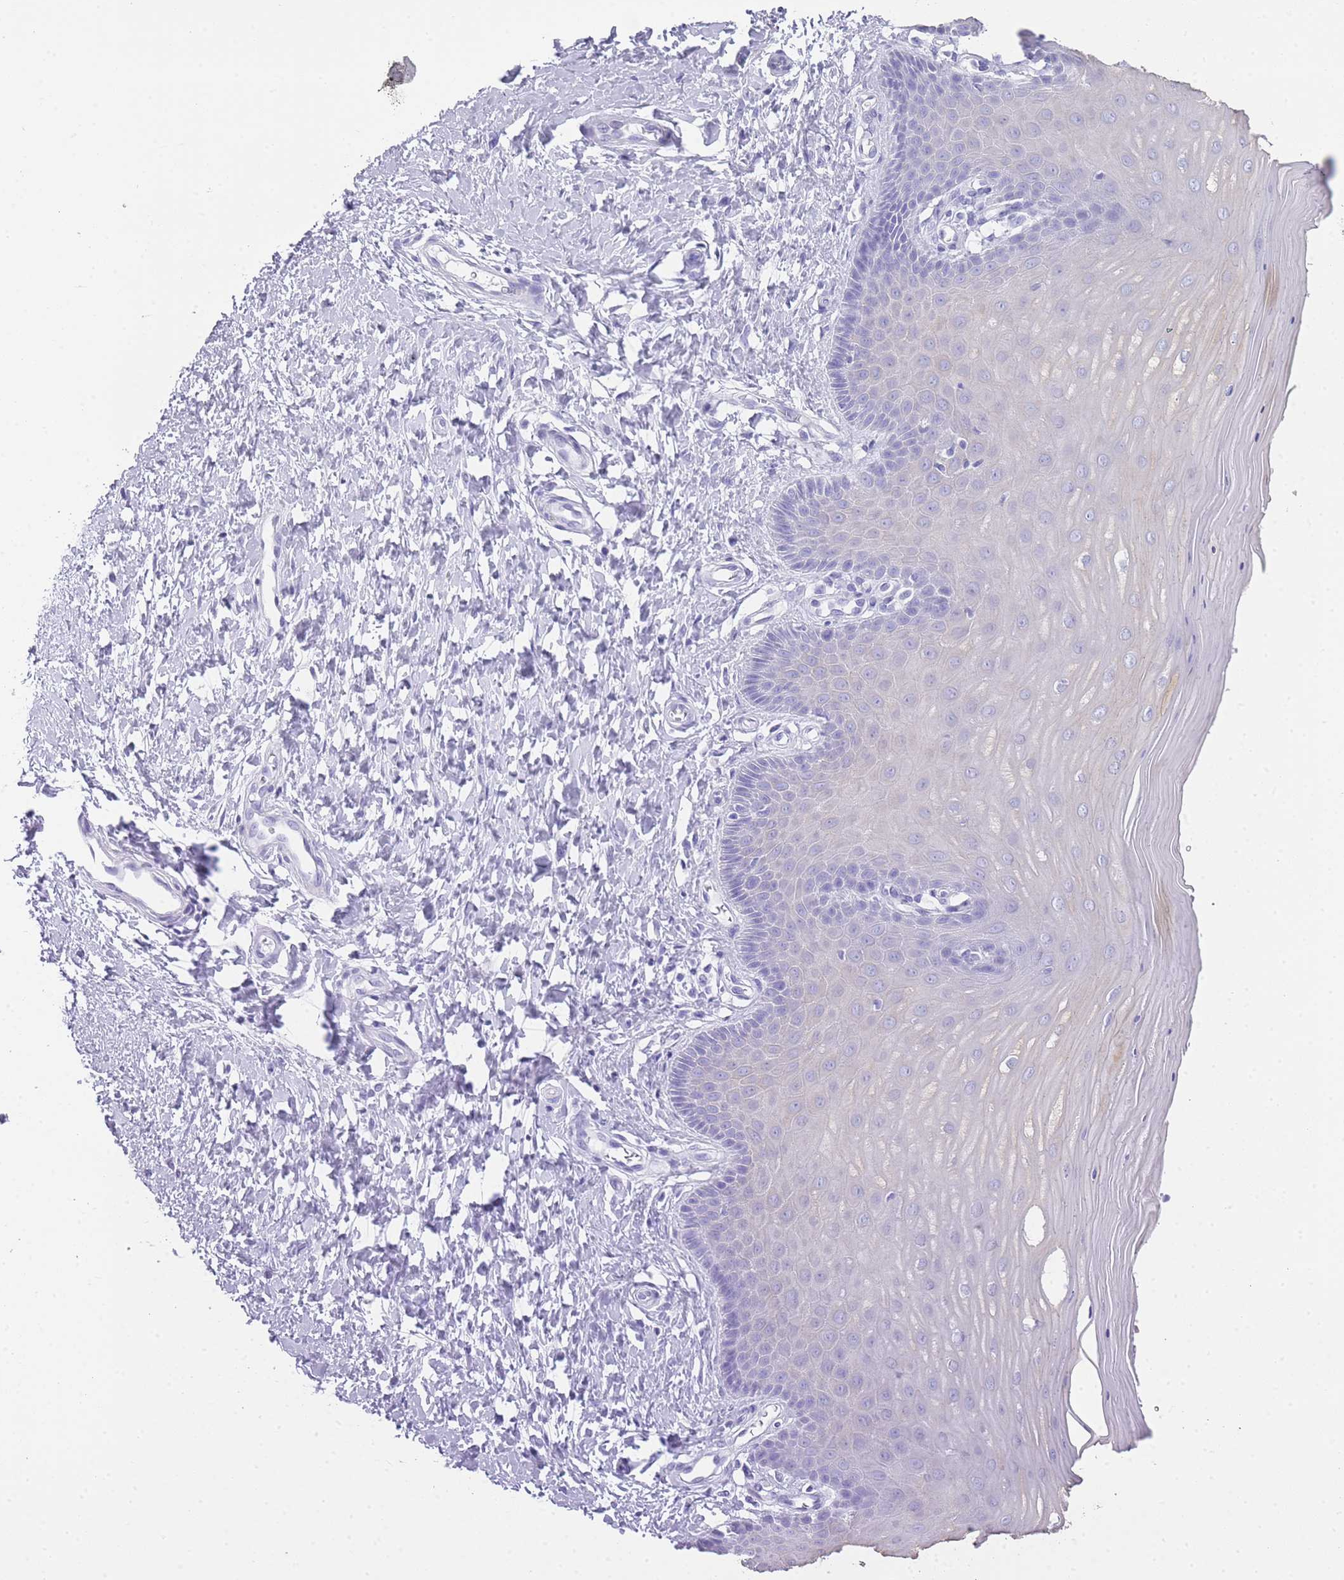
{"staining": {"intensity": "negative", "quantity": "none", "location": "none"}, "tissue": "cervix", "cell_type": "Glandular cells", "image_type": "normal", "snomed": [{"axis": "morphology", "description": "Normal tissue, NOS"}, {"axis": "topography", "description": "Cervix"}], "caption": "The photomicrograph exhibits no significant staining in glandular cells of cervix. Brightfield microscopy of IHC stained with DAB (brown) and hematoxylin (blue), captured at high magnification.", "gene": "INS", "patient": {"sex": "female", "age": 55}}